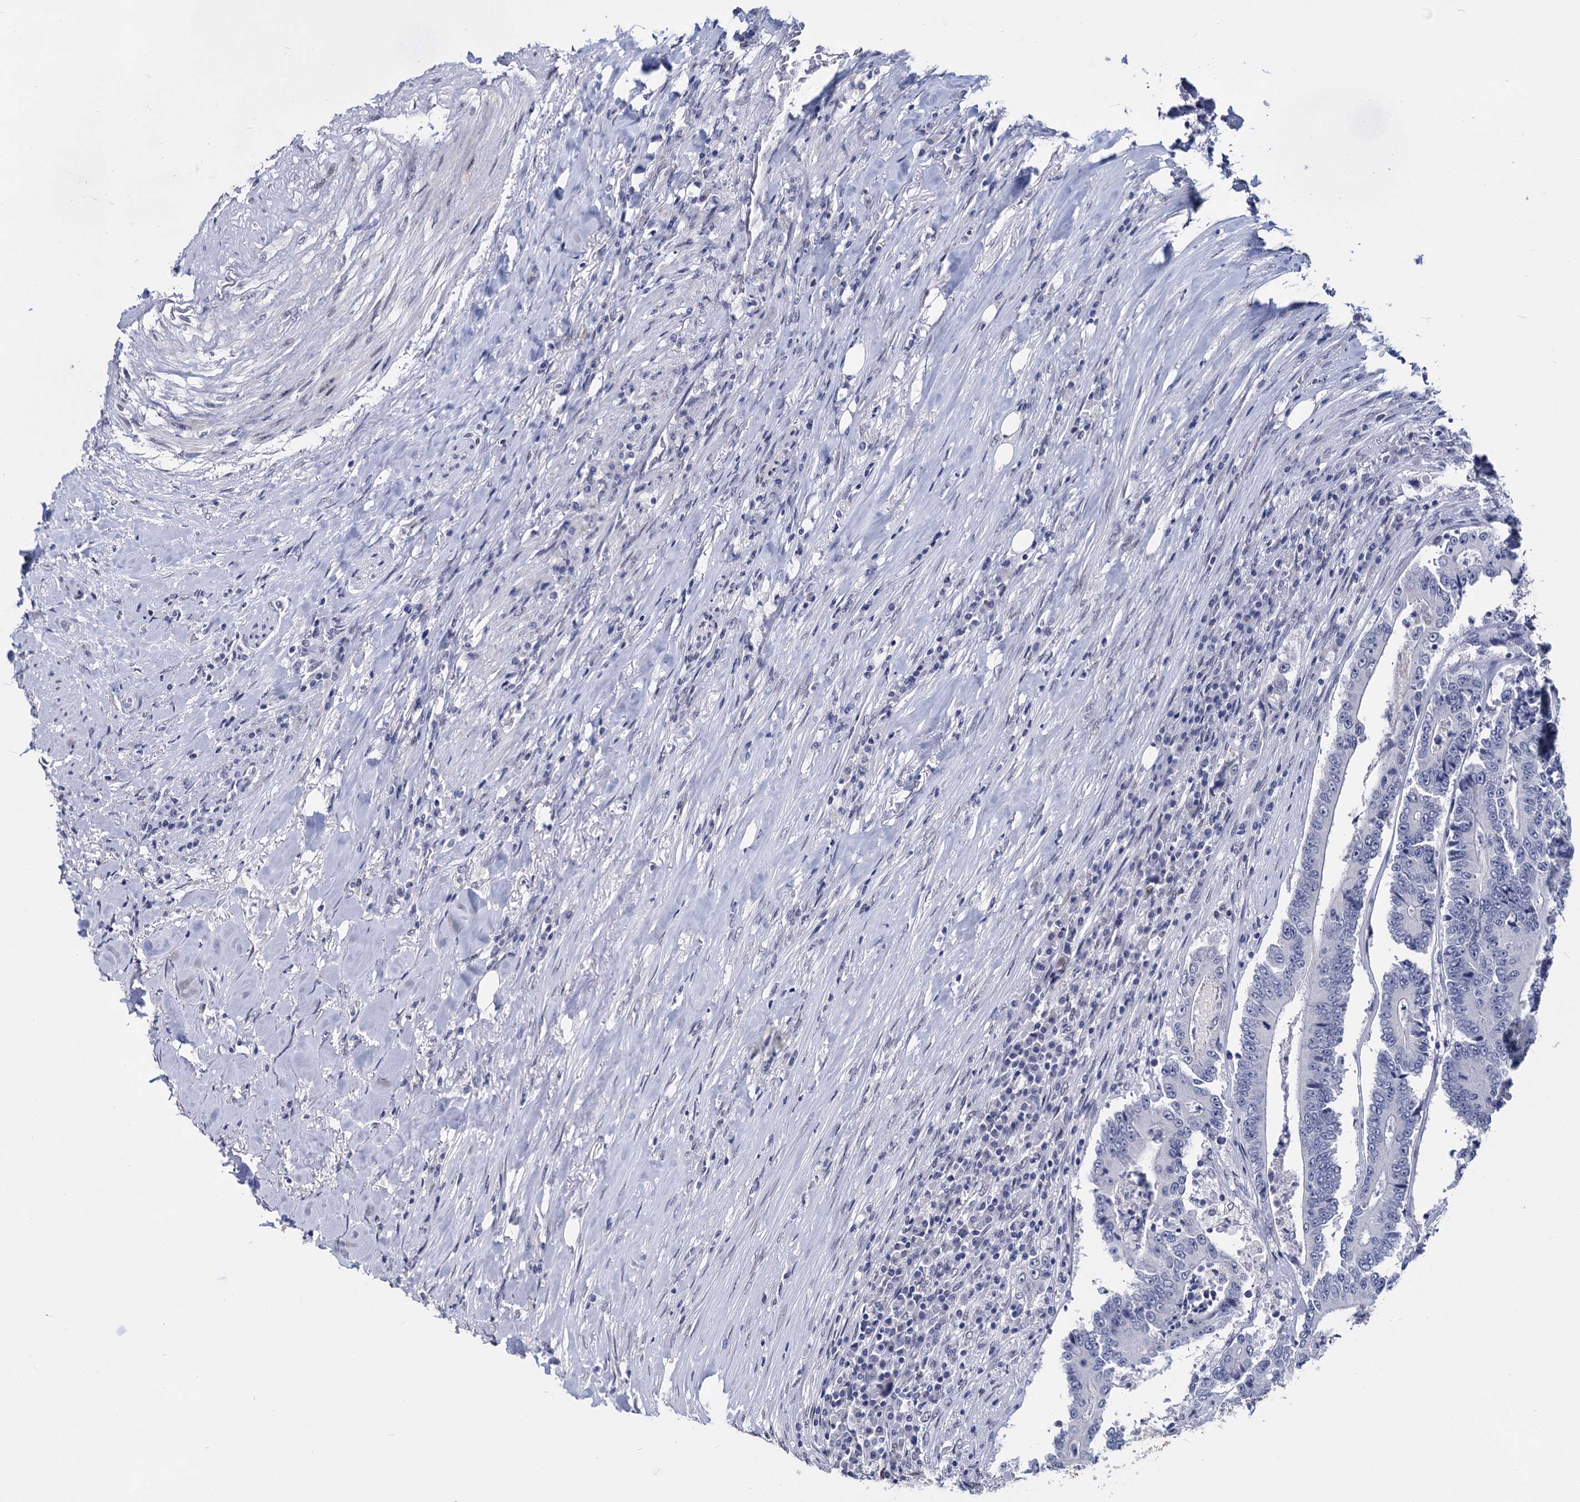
{"staining": {"intensity": "negative", "quantity": "none", "location": "none"}, "tissue": "colorectal cancer", "cell_type": "Tumor cells", "image_type": "cancer", "snomed": [{"axis": "morphology", "description": "Adenocarcinoma, NOS"}, {"axis": "topography", "description": "Colon"}], "caption": "Tumor cells show no significant positivity in adenocarcinoma (colorectal). (Brightfield microscopy of DAB IHC at high magnification).", "gene": "MAGEA4", "patient": {"sex": "male", "age": 83}}